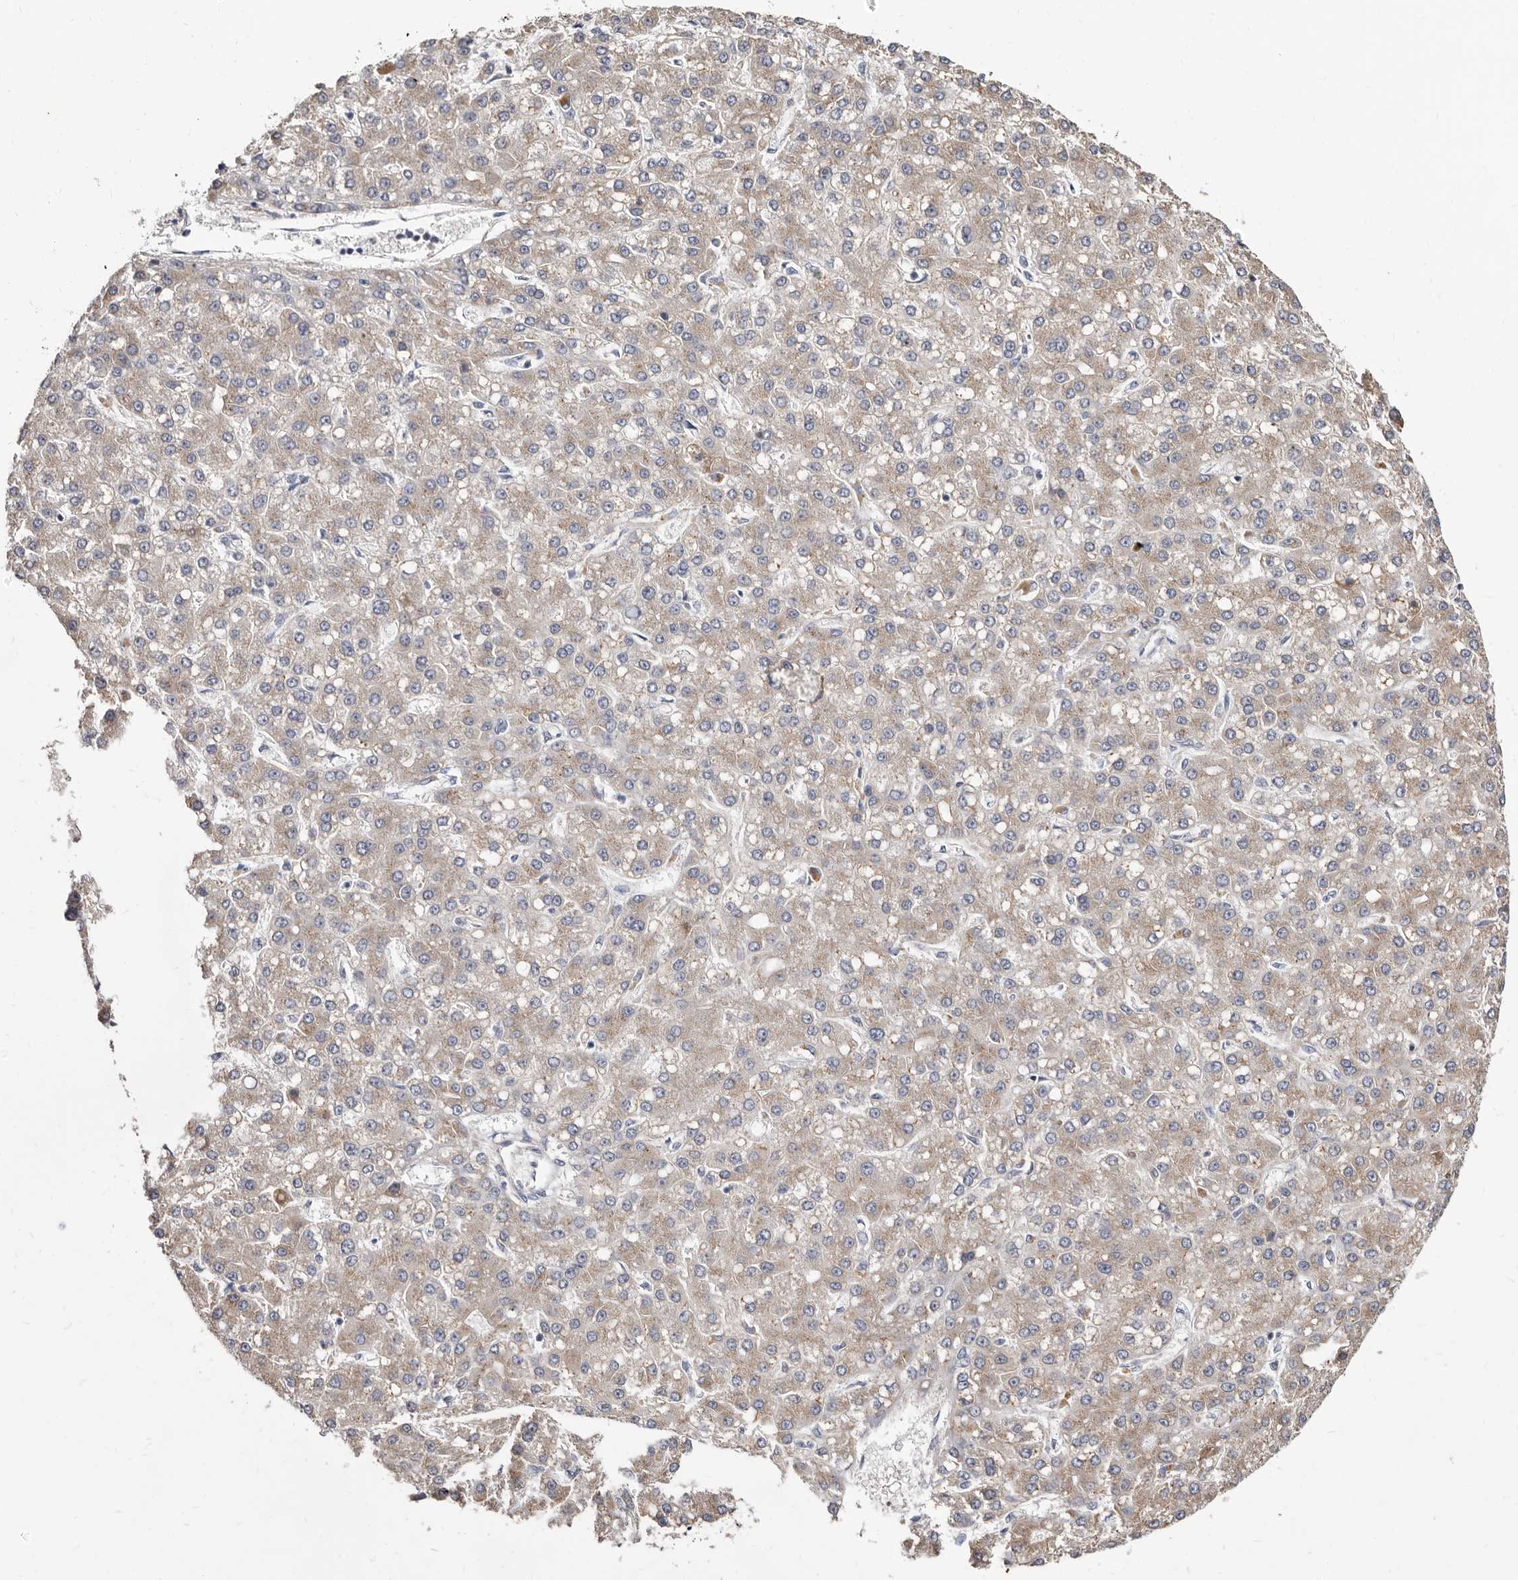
{"staining": {"intensity": "weak", "quantity": "<25%", "location": "cytoplasmic/membranous"}, "tissue": "liver cancer", "cell_type": "Tumor cells", "image_type": "cancer", "snomed": [{"axis": "morphology", "description": "Carcinoma, Hepatocellular, NOS"}, {"axis": "topography", "description": "Liver"}], "caption": "Micrograph shows no protein positivity in tumor cells of liver cancer tissue. (DAB immunohistochemistry visualized using brightfield microscopy, high magnification).", "gene": "ASIC5", "patient": {"sex": "male", "age": 67}}